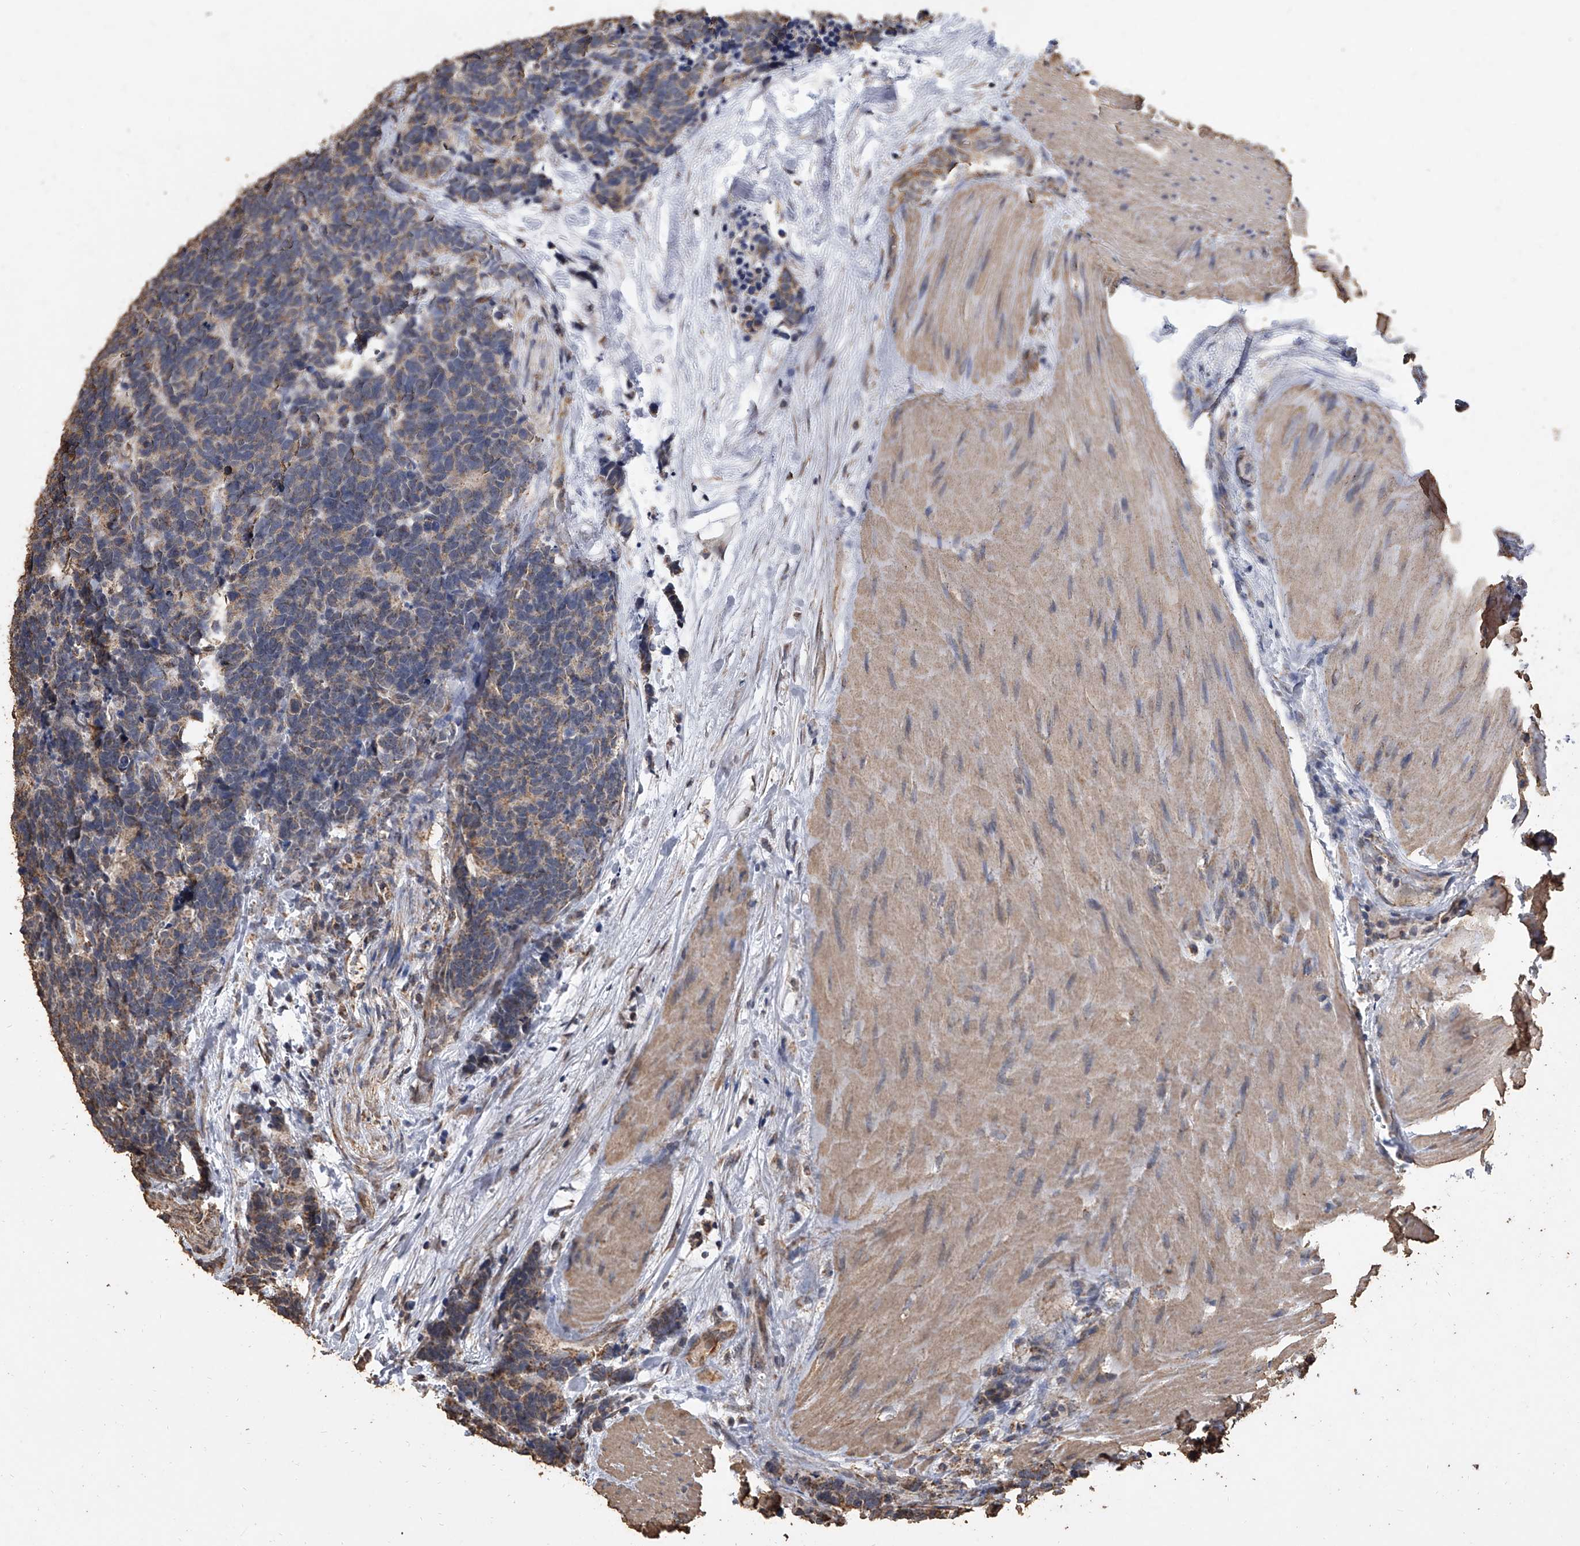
{"staining": {"intensity": "moderate", "quantity": "<25%", "location": "cytoplasmic/membranous"}, "tissue": "carcinoid", "cell_type": "Tumor cells", "image_type": "cancer", "snomed": [{"axis": "morphology", "description": "Carcinoma, NOS"}, {"axis": "morphology", "description": "Carcinoid, malignant, NOS"}, {"axis": "topography", "description": "Urinary bladder"}], "caption": "Immunohistochemistry staining of carcinoma, which reveals low levels of moderate cytoplasmic/membranous staining in about <25% of tumor cells indicating moderate cytoplasmic/membranous protein staining. The staining was performed using DAB (brown) for protein detection and nuclei were counterstained in hematoxylin (blue).", "gene": "MRPL28", "patient": {"sex": "male", "age": 57}}